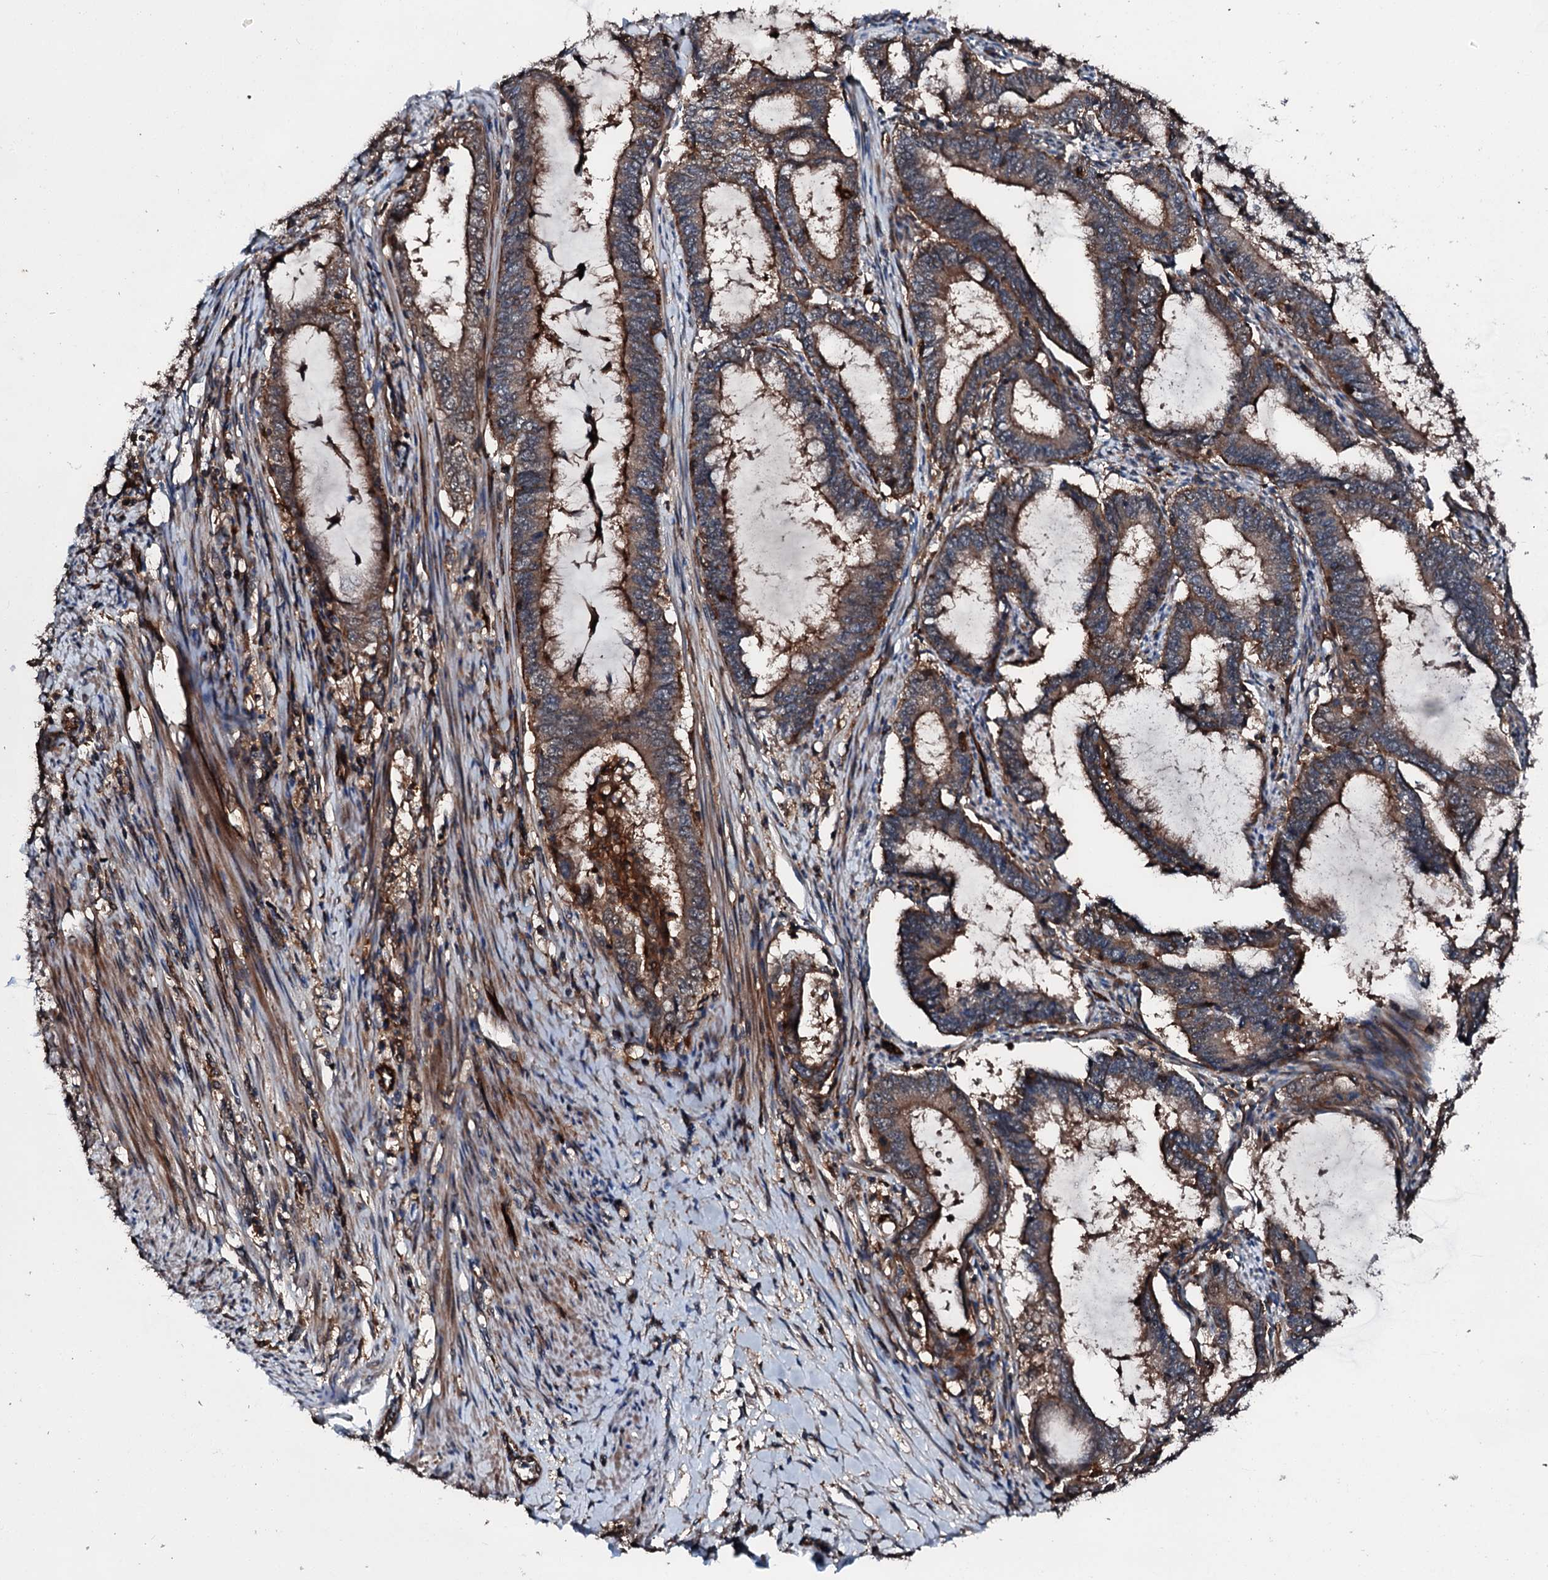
{"staining": {"intensity": "strong", "quantity": ">75%", "location": "cytoplasmic/membranous"}, "tissue": "endometrial cancer", "cell_type": "Tumor cells", "image_type": "cancer", "snomed": [{"axis": "morphology", "description": "Adenocarcinoma, NOS"}, {"axis": "topography", "description": "Endometrium"}], "caption": "Immunohistochemical staining of human adenocarcinoma (endometrial) demonstrates high levels of strong cytoplasmic/membranous protein positivity in about >75% of tumor cells.", "gene": "FGD4", "patient": {"sex": "female", "age": 51}}